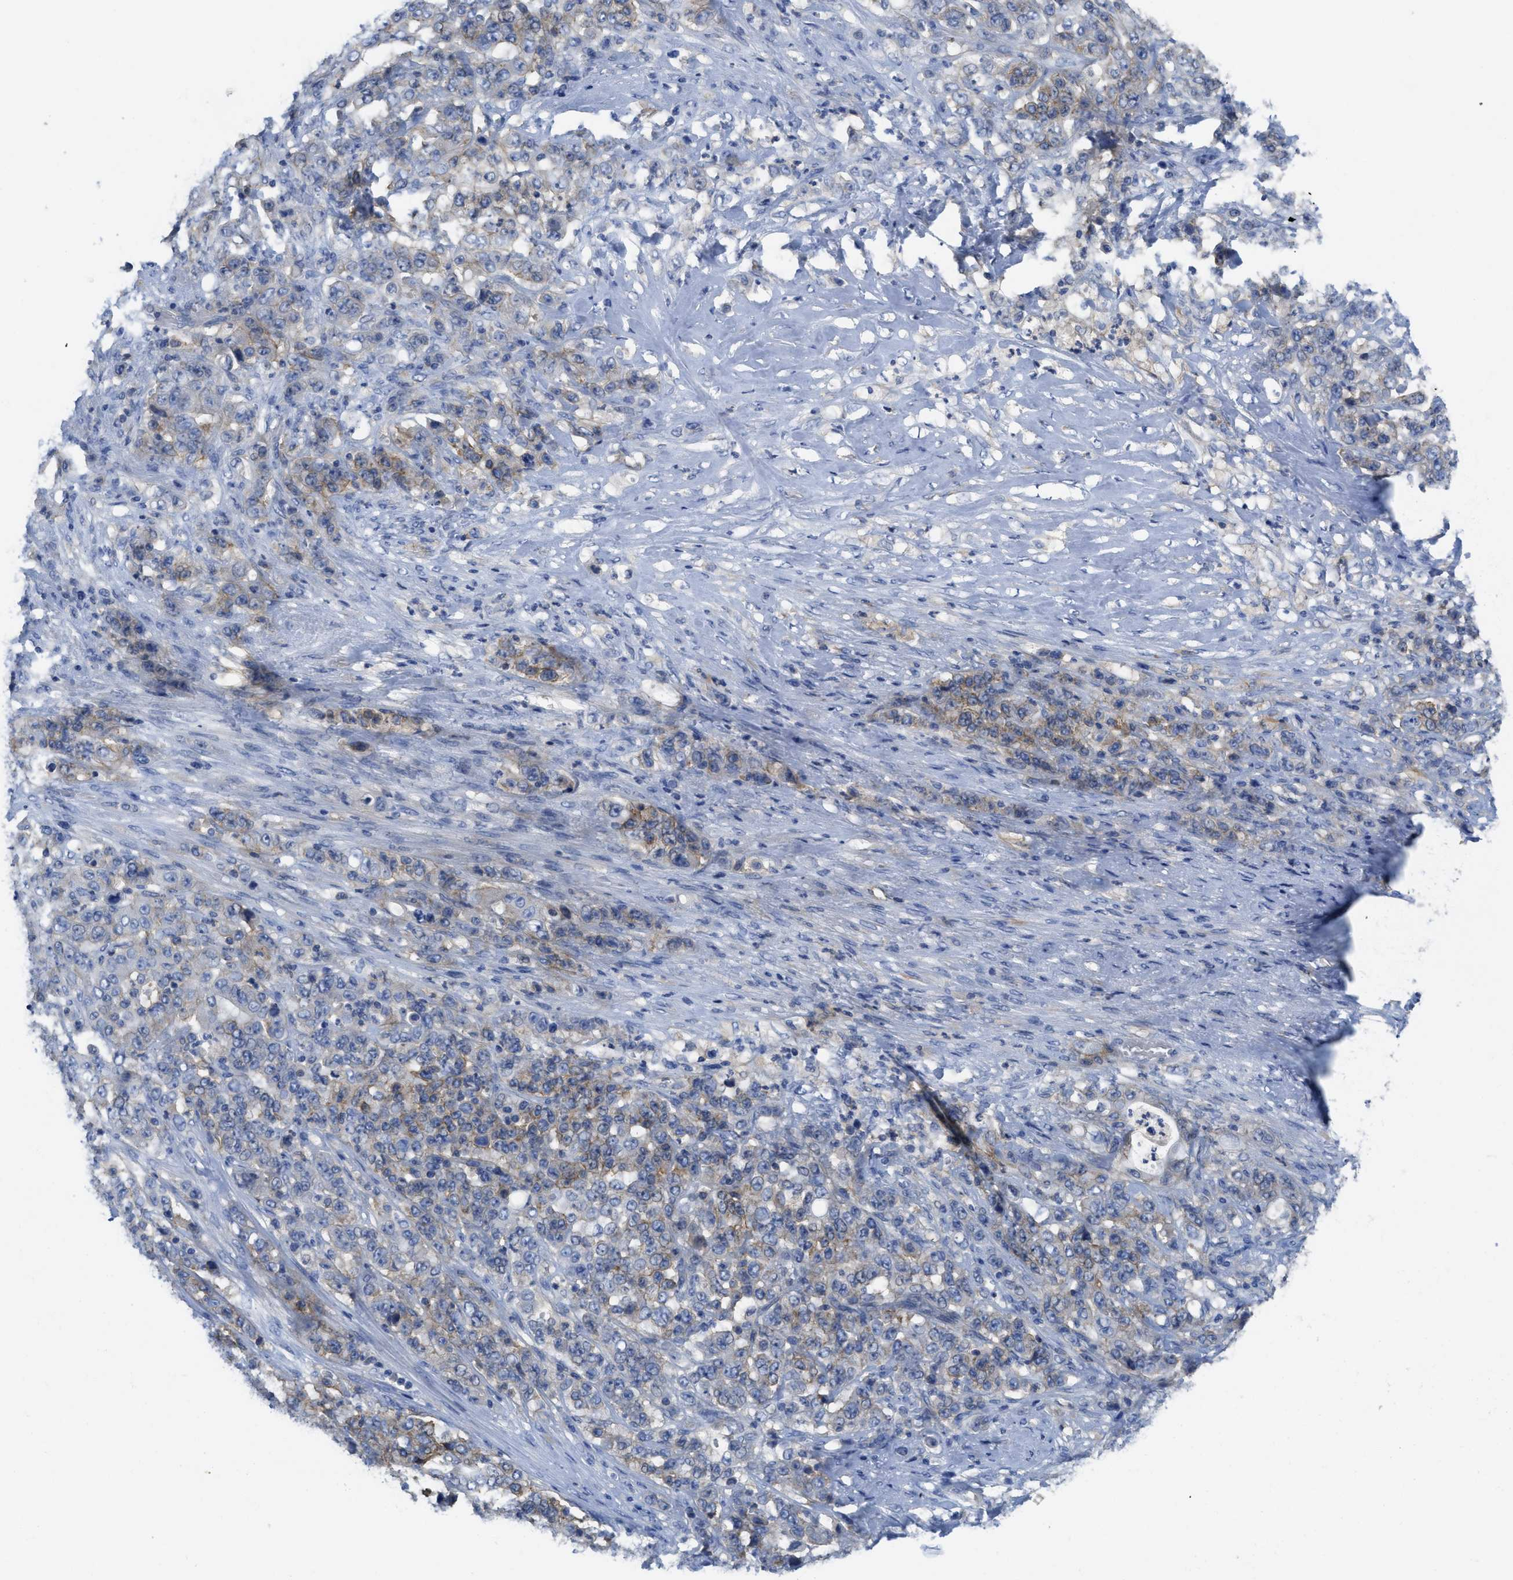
{"staining": {"intensity": "weak", "quantity": "25%-75%", "location": "cytoplasmic/membranous"}, "tissue": "stomach cancer", "cell_type": "Tumor cells", "image_type": "cancer", "snomed": [{"axis": "morphology", "description": "Adenocarcinoma, NOS"}, {"axis": "topography", "description": "Stomach"}], "caption": "Brown immunohistochemical staining in adenocarcinoma (stomach) reveals weak cytoplasmic/membranous staining in about 25%-75% of tumor cells.", "gene": "CNNM4", "patient": {"sex": "female", "age": 73}}